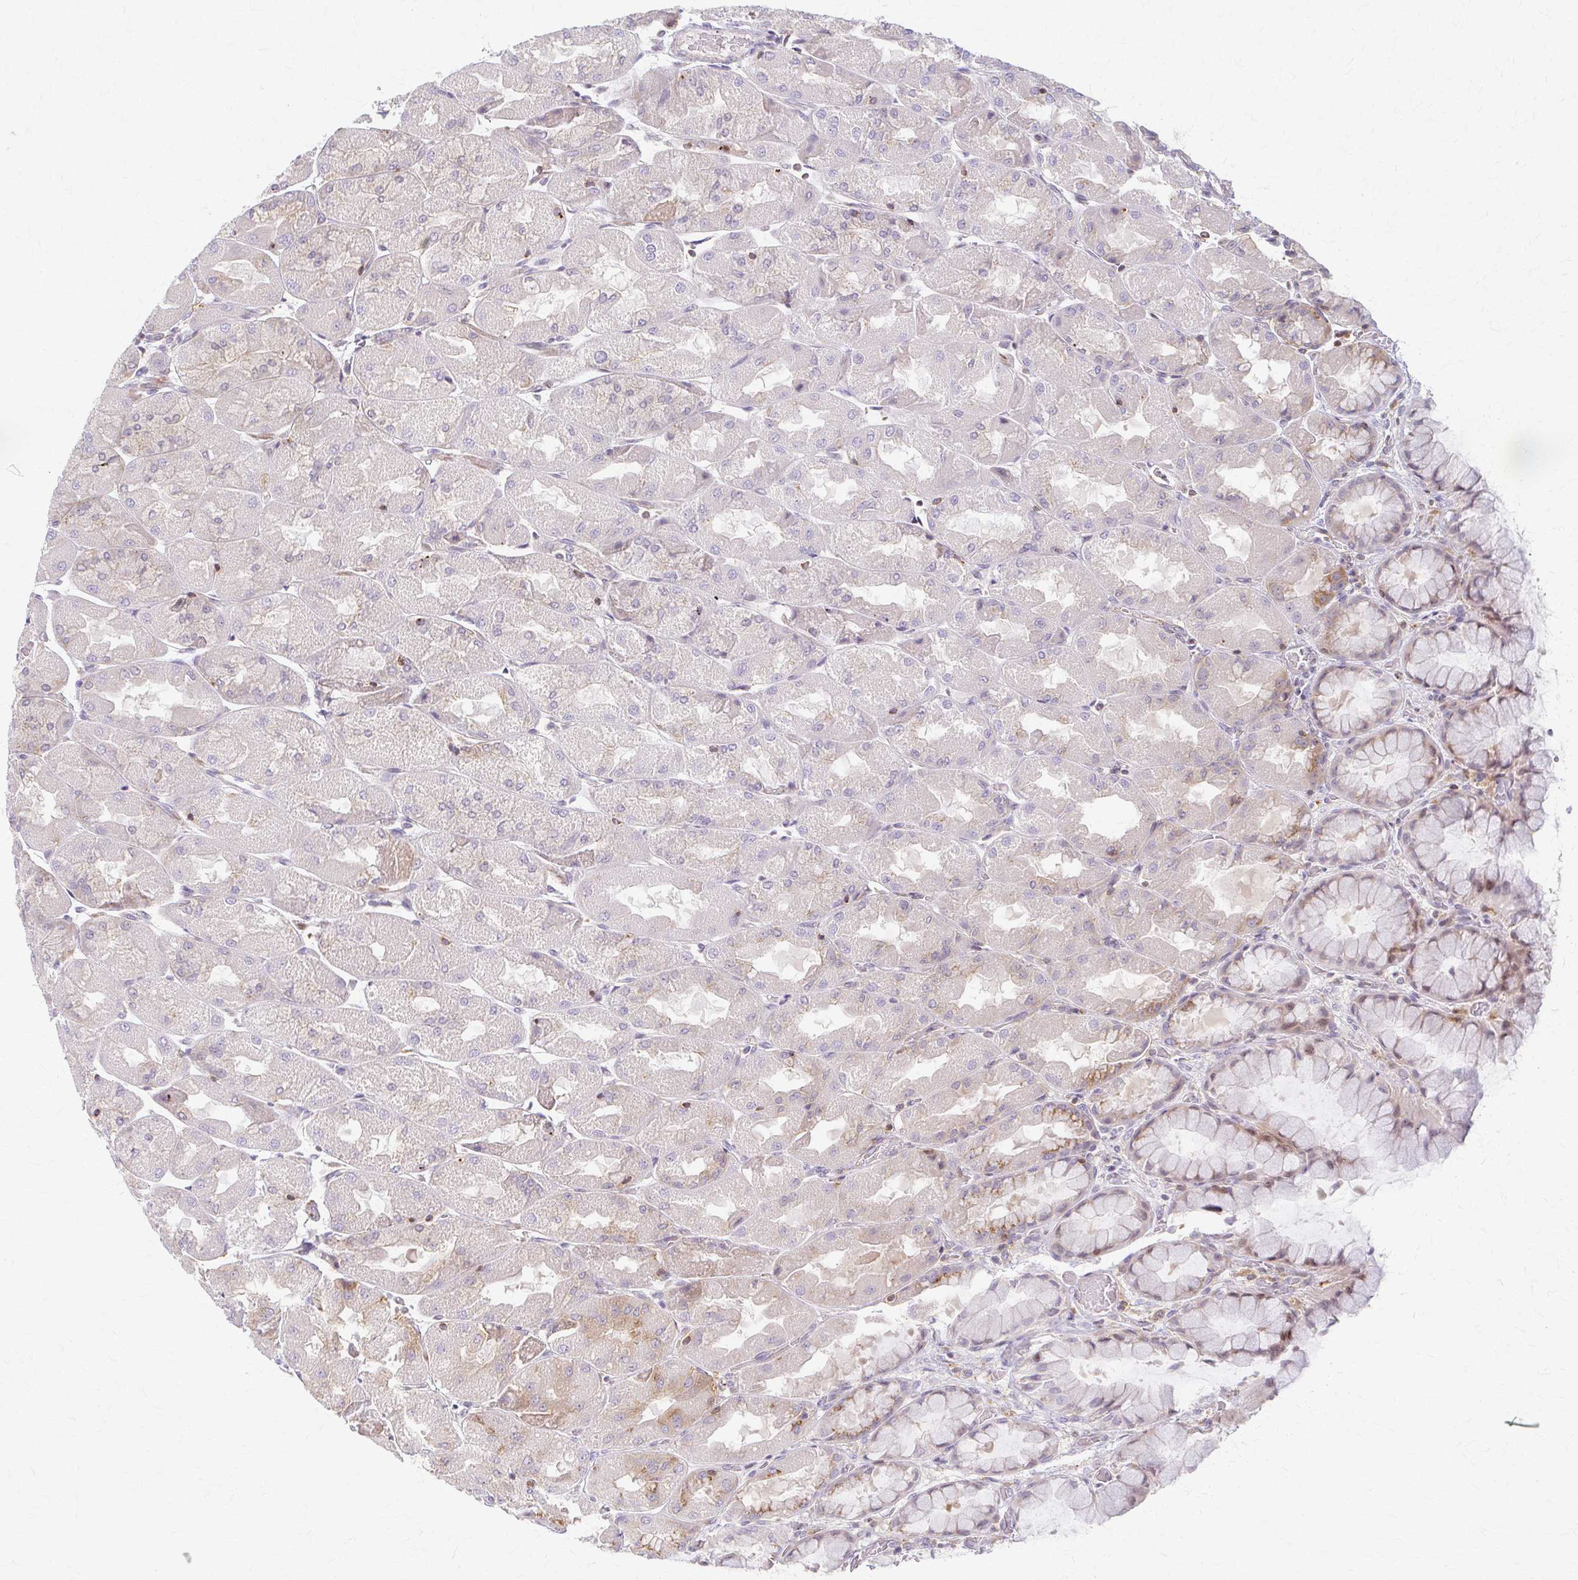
{"staining": {"intensity": "weak", "quantity": "<25%", "location": "cytoplasmic/membranous,nuclear"}, "tissue": "stomach", "cell_type": "Glandular cells", "image_type": "normal", "snomed": [{"axis": "morphology", "description": "Normal tissue, NOS"}, {"axis": "topography", "description": "Stomach"}], "caption": "Immunohistochemistry photomicrograph of normal human stomach stained for a protein (brown), which shows no expression in glandular cells.", "gene": "ARHGAP35", "patient": {"sex": "female", "age": 61}}